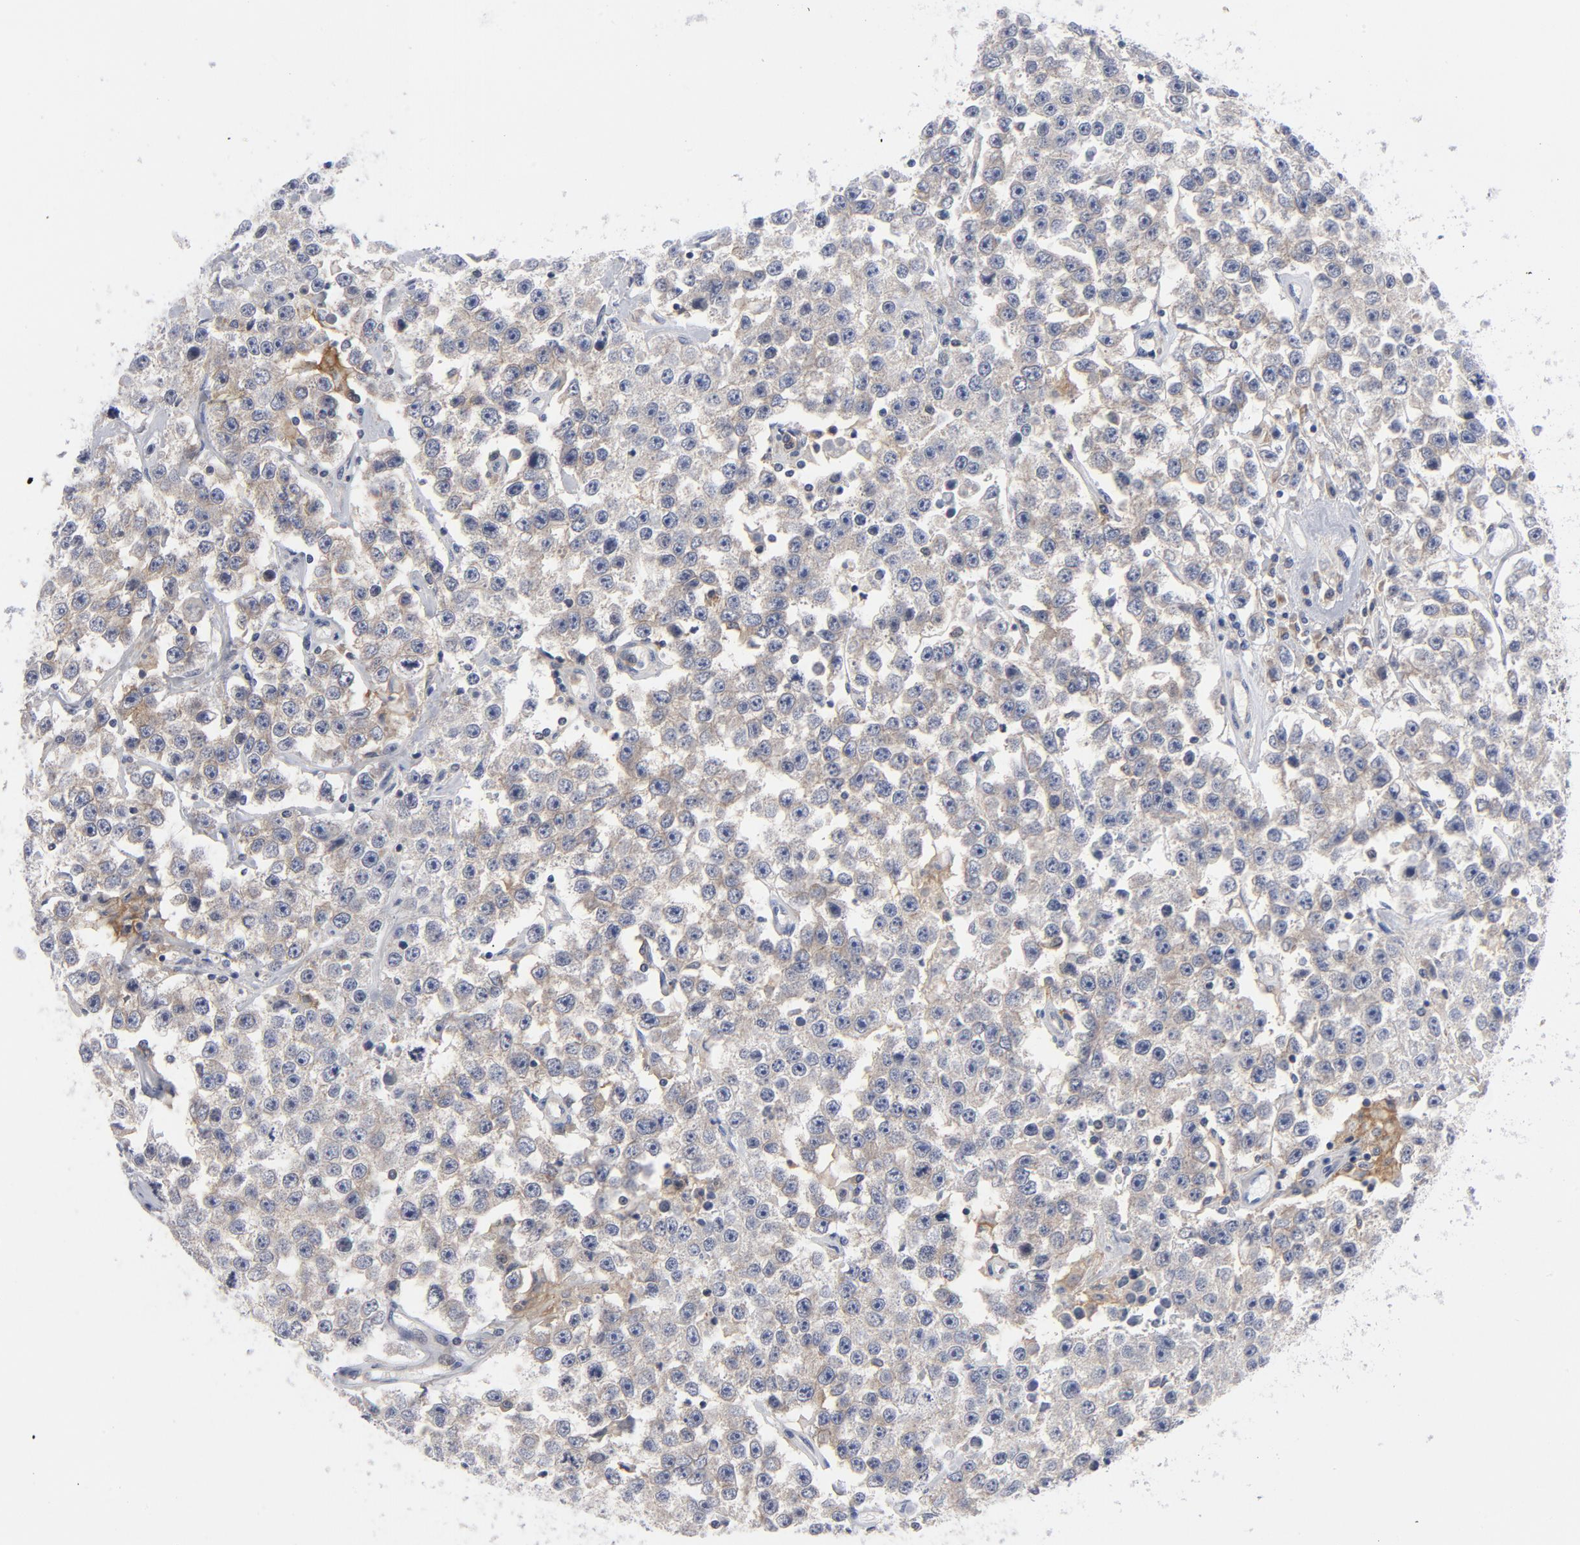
{"staining": {"intensity": "weak", "quantity": "25%-75%", "location": "cytoplasmic/membranous"}, "tissue": "testis cancer", "cell_type": "Tumor cells", "image_type": "cancer", "snomed": [{"axis": "morphology", "description": "Seminoma, NOS"}, {"axis": "topography", "description": "Testis"}], "caption": "Human testis cancer (seminoma) stained with a protein marker shows weak staining in tumor cells.", "gene": "CD86", "patient": {"sex": "male", "age": 52}}